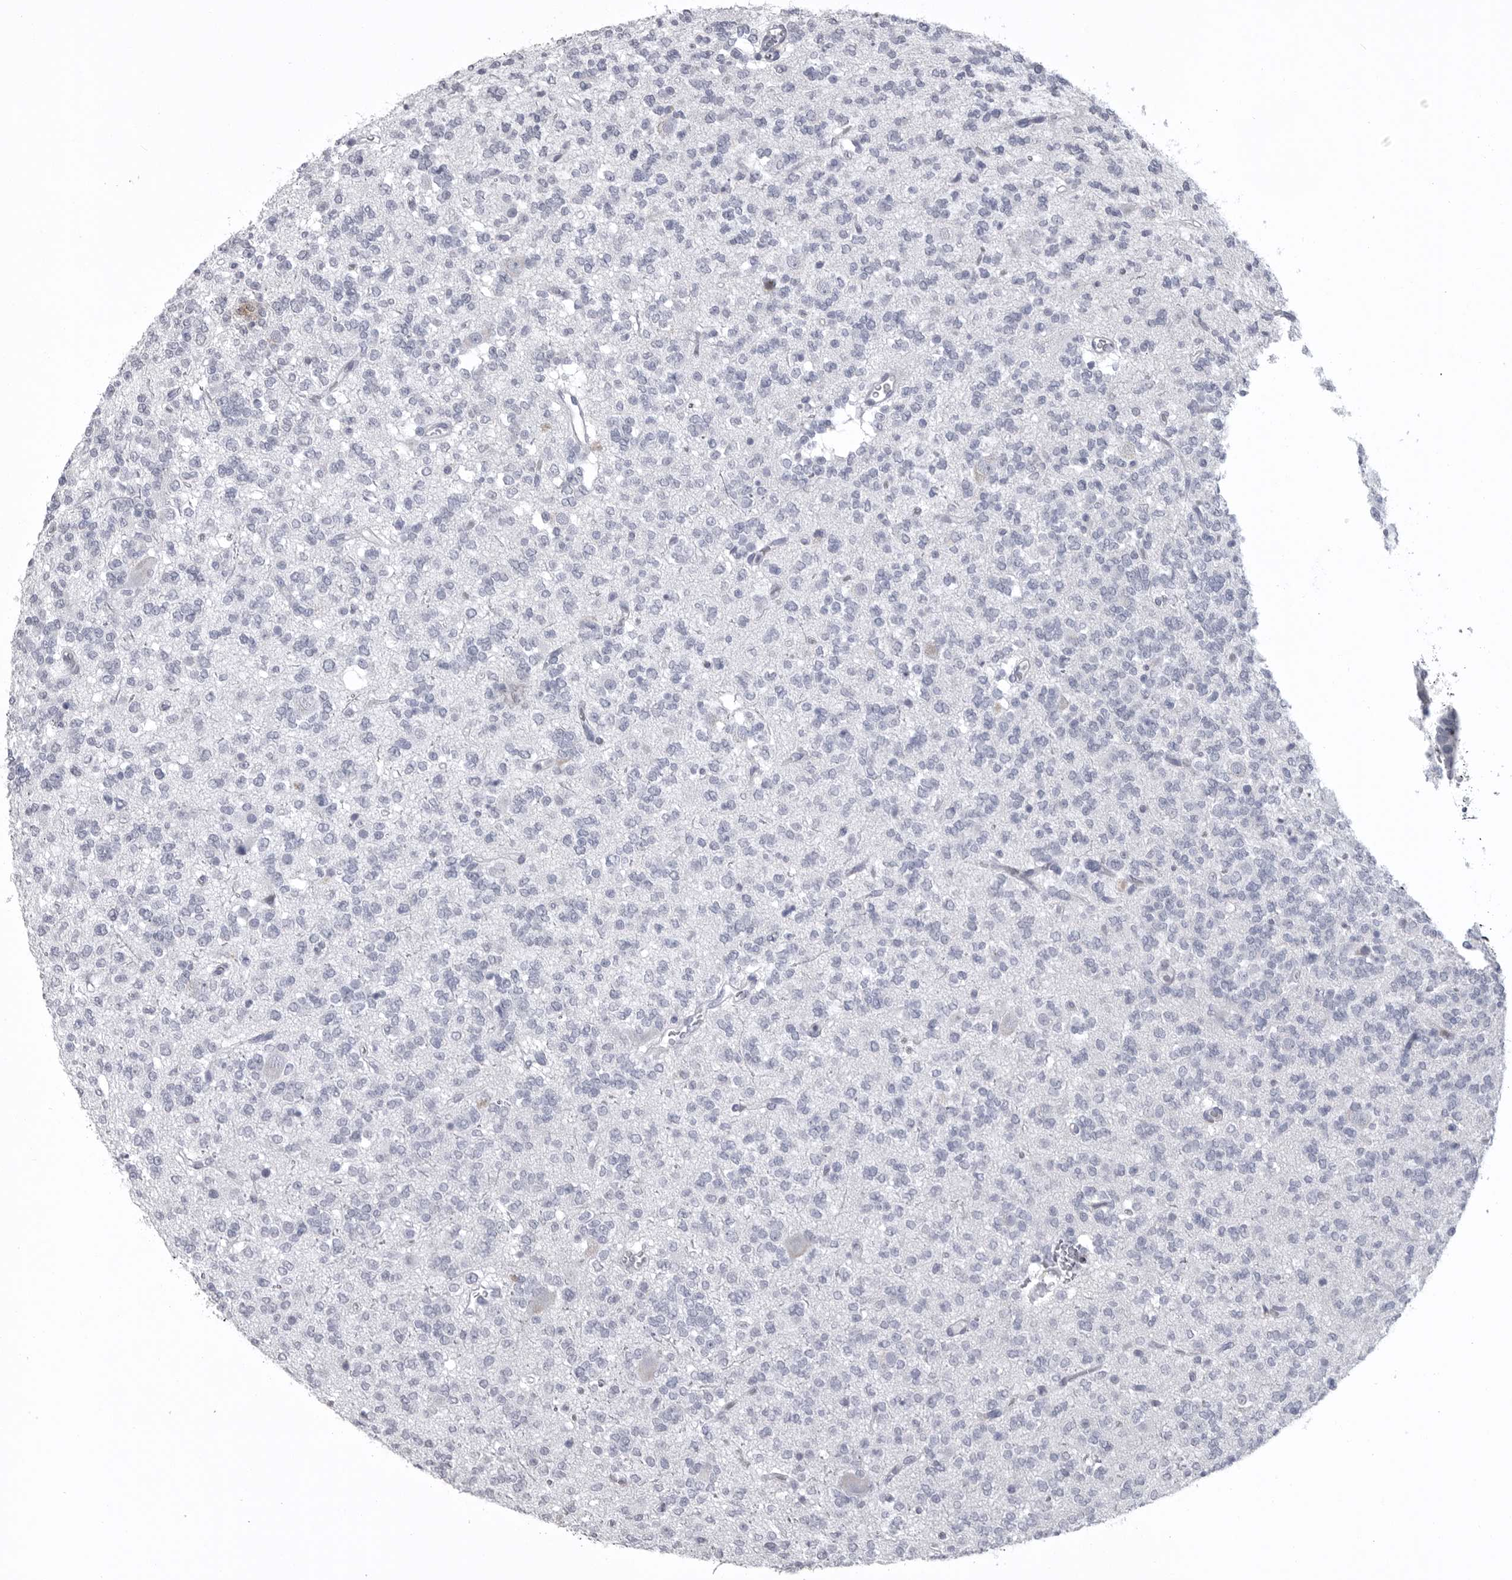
{"staining": {"intensity": "negative", "quantity": "none", "location": "none"}, "tissue": "glioma", "cell_type": "Tumor cells", "image_type": "cancer", "snomed": [{"axis": "morphology", "description": "Glioma, malignant, Low grade"}, {"axis": "topography", "description": "Brain"}], "caption": "Immunohistochemical staining of human malignant low-grade glioma reveals no significant staining in tumor cells.", "gene": "ITGAL", "patient": {"sex": "male", "age": 38}}